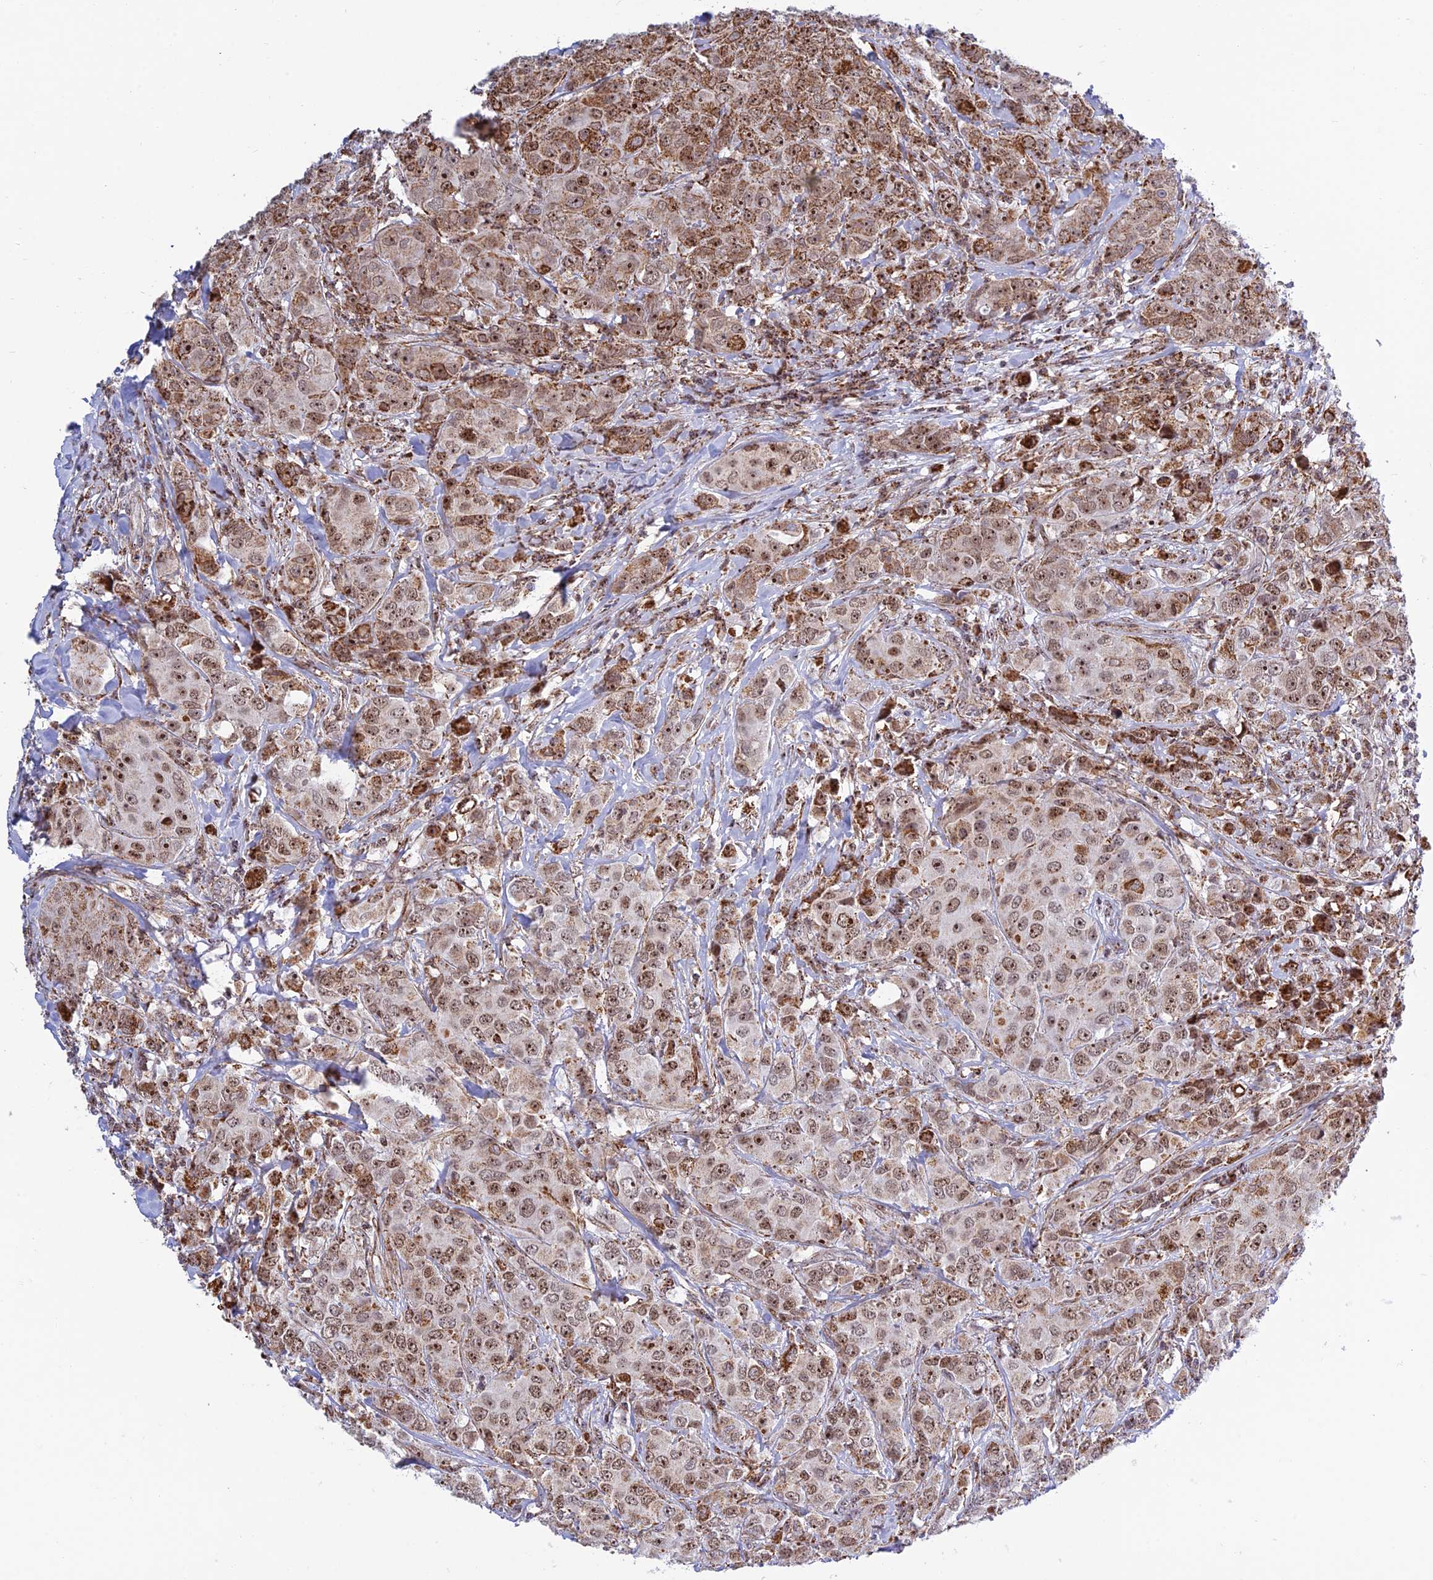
{"staining": {"intensity": "moderate", "quantity": ">75%", "location": "cytoplasmic/membranous,nuclear"}, "tissue": "breast cancer", "cell_type": "Tumor cells", "image_type": "cancer", "snomed": [{"axis": "morphology", "description": "Duct carcinoma"}, {"axis": "topography", "description": "Breast"}], "caption": "Approximately >75% of tumor cells in human breast invasive ductal carcinoma reveal moderate cytoplasmic/membranous and nuclear protein expression as visualized by brown immunohistochemical staining.", "gene": "POLR1G", "patient": {"sex": "female", "age": 43}}